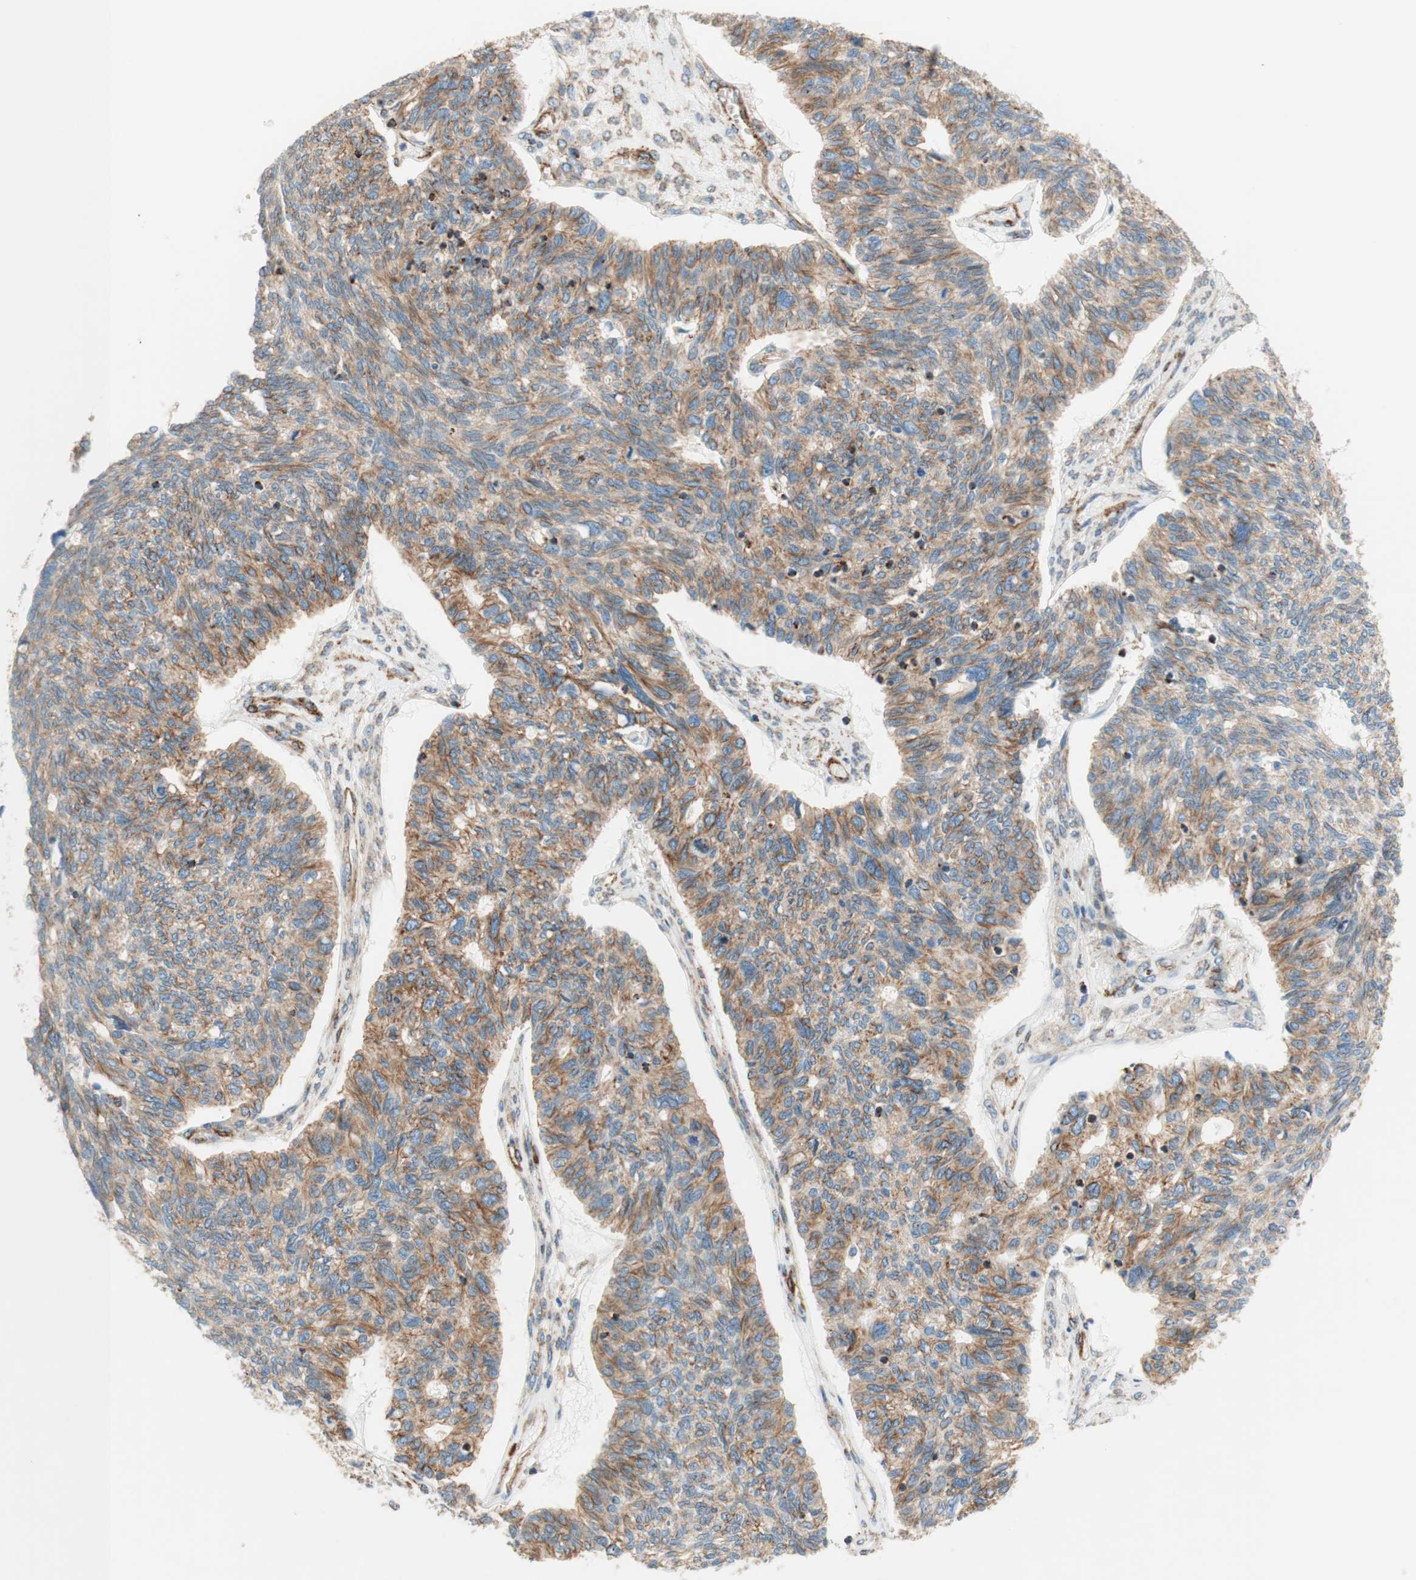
{"staining": {"intensity": "moderate", "quantity": ">75%", "location": "cytoplasmic/membranous"}, "tissue": "ovarian cancer", "cell_type": "Tumor cells", "image_type": "cancer", "snomed": [{"axis": "morphology", "description": "Cystadenocarcinoma, serous, NOS"}, {"axis": "topography", "description": "Ovary"}], "caption": "Protein expression analysis of human ovarian cancer reveals moderate cytoplasmic/membranous expression in about >75% of tumor cells.", "gene": "VPS26A", "patient": {"sex": "female", "age": 79}}